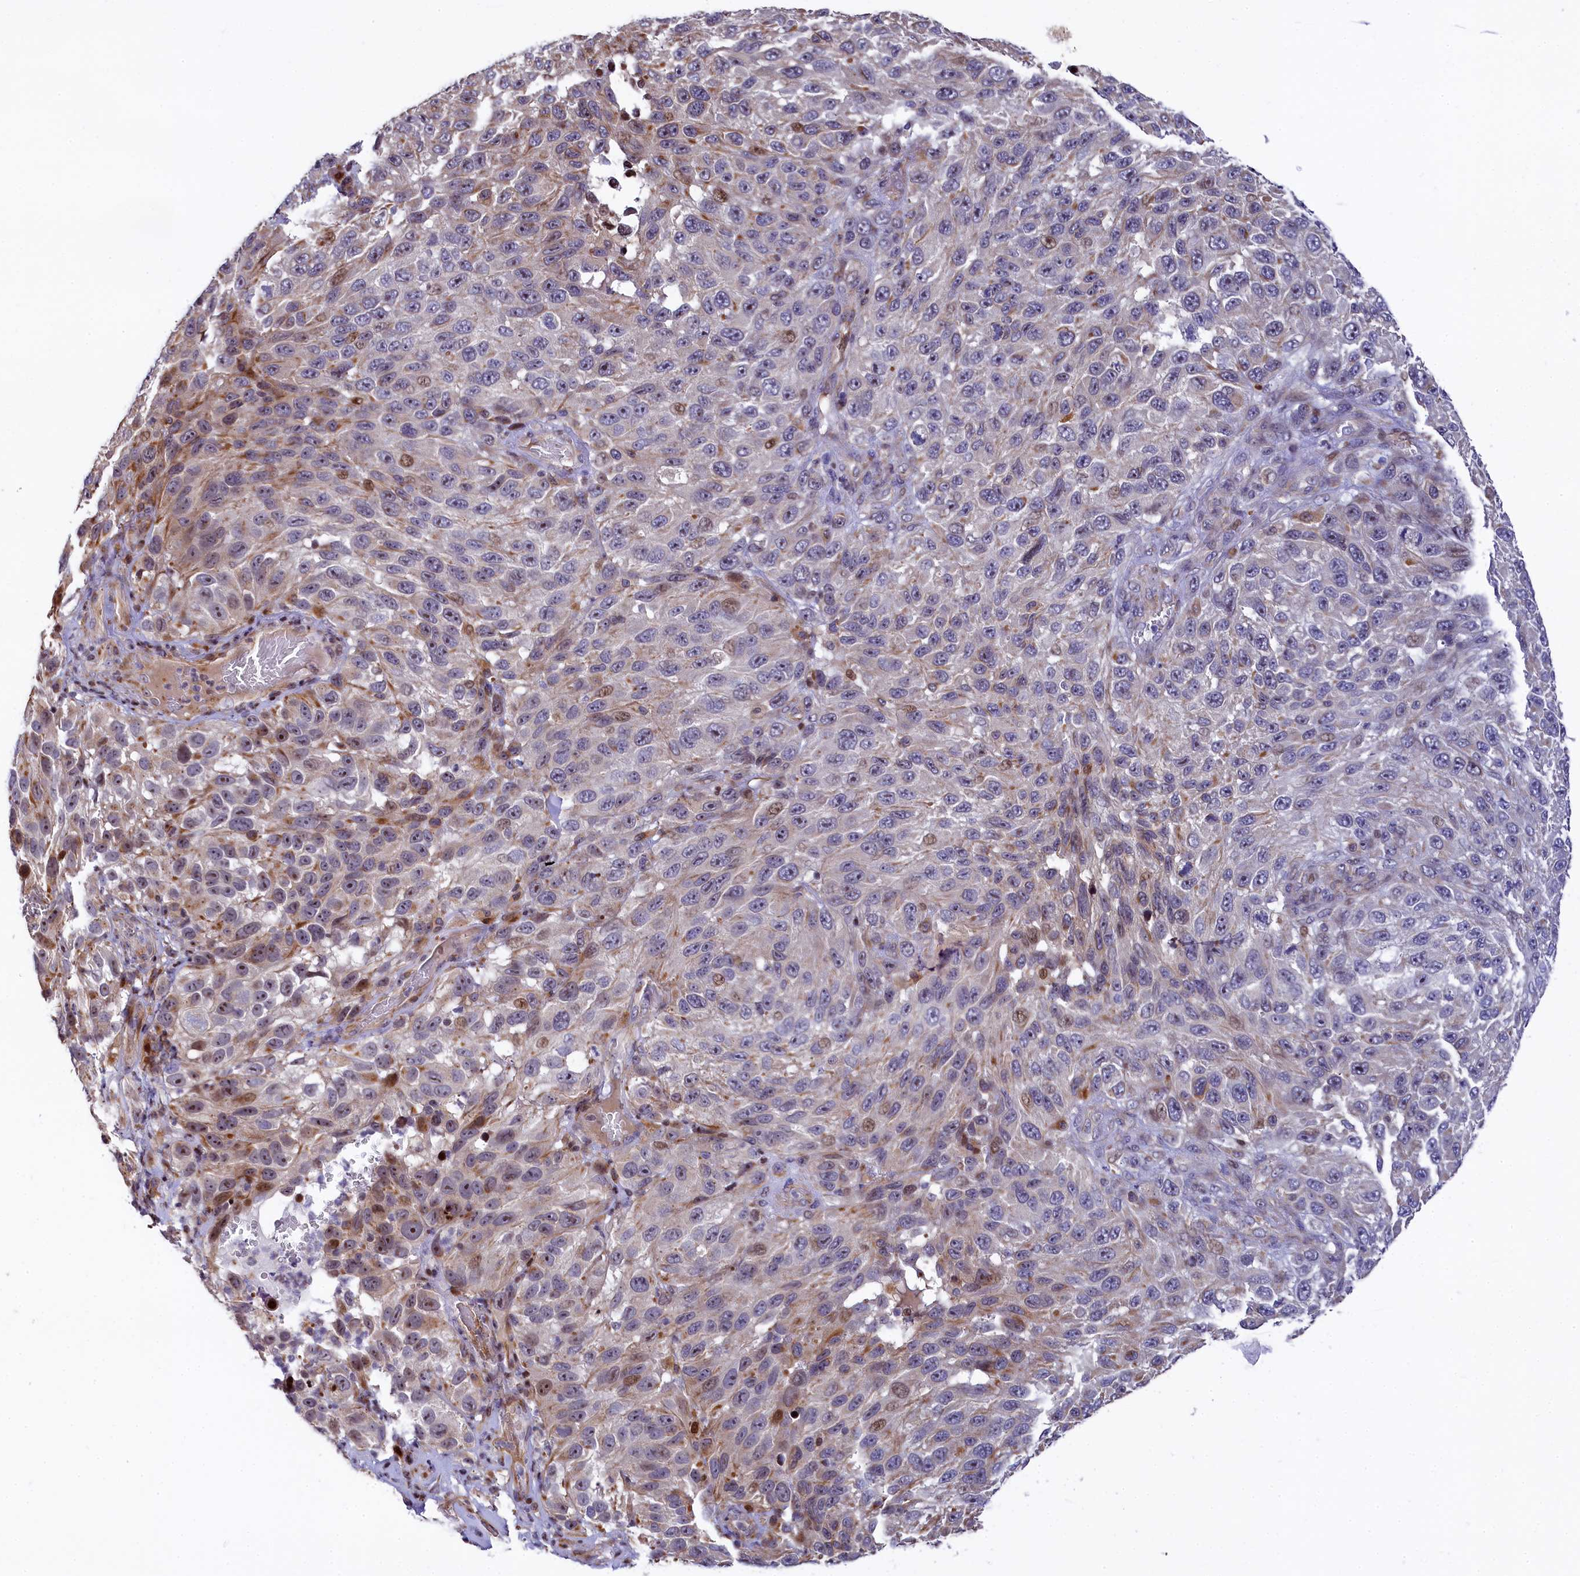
{"staining": {"intensity": "moderate", "quantity": "<25%", "location": "nuclear"}, "tissue": "melanoma", "cell_type": "Tumor cells", "image_type": "cancer", "snomed": [{"axis": "morphology", "description": "Malignant melanoma, NOS"}, {"axis": "topography", "description": "Skin"}], "caption": "Malignant melanoma stained with IHC displays moderate nuclear positivity in about <25% of tumor cells. The staining was performed using DAB (3,3'-diaminobenzidine), with brown indicating positive protein expression. Nuclei are stained blue with hematoxylin.", "gene": "TGDS", "patient": {"sex": "female", "age": 96}}